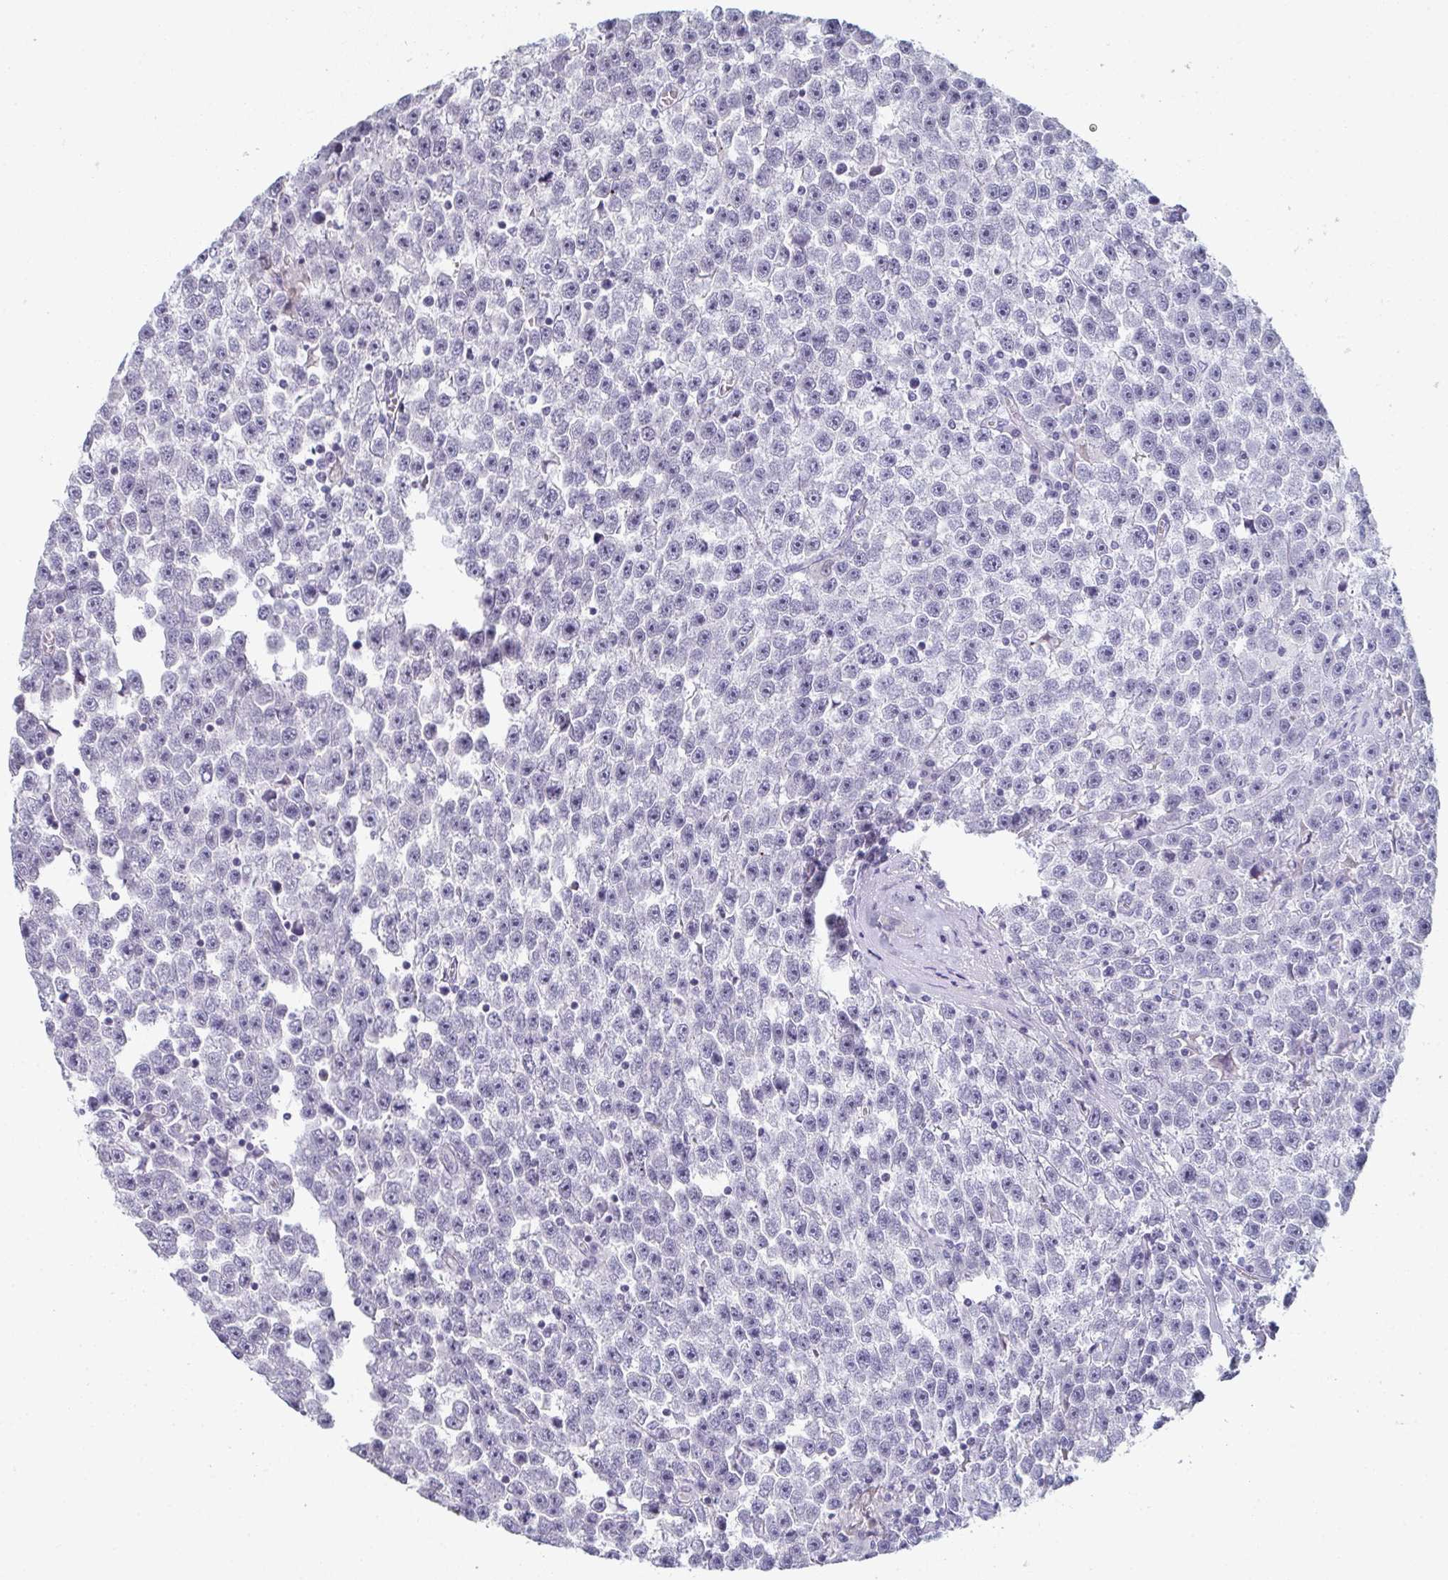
{"staining": {"intensity": "negative", "quantity": "none", "location": "none"}, "tissue": "testis cancer", "cell_type": "Tumor cells", "image_type": "cancer", "snomed": [{"axis": "morphology", "description": "Seminoma, NOS"}, {"axis": "topography", "description": "Testis"}], "caption": "An immunohistochemistry micrograph of seminoma (testis) is shown. There is no staining in tumor cells of seminoma (testis).", "gene": "A1CF", "patient": {"sex": "male", "age": 31}}